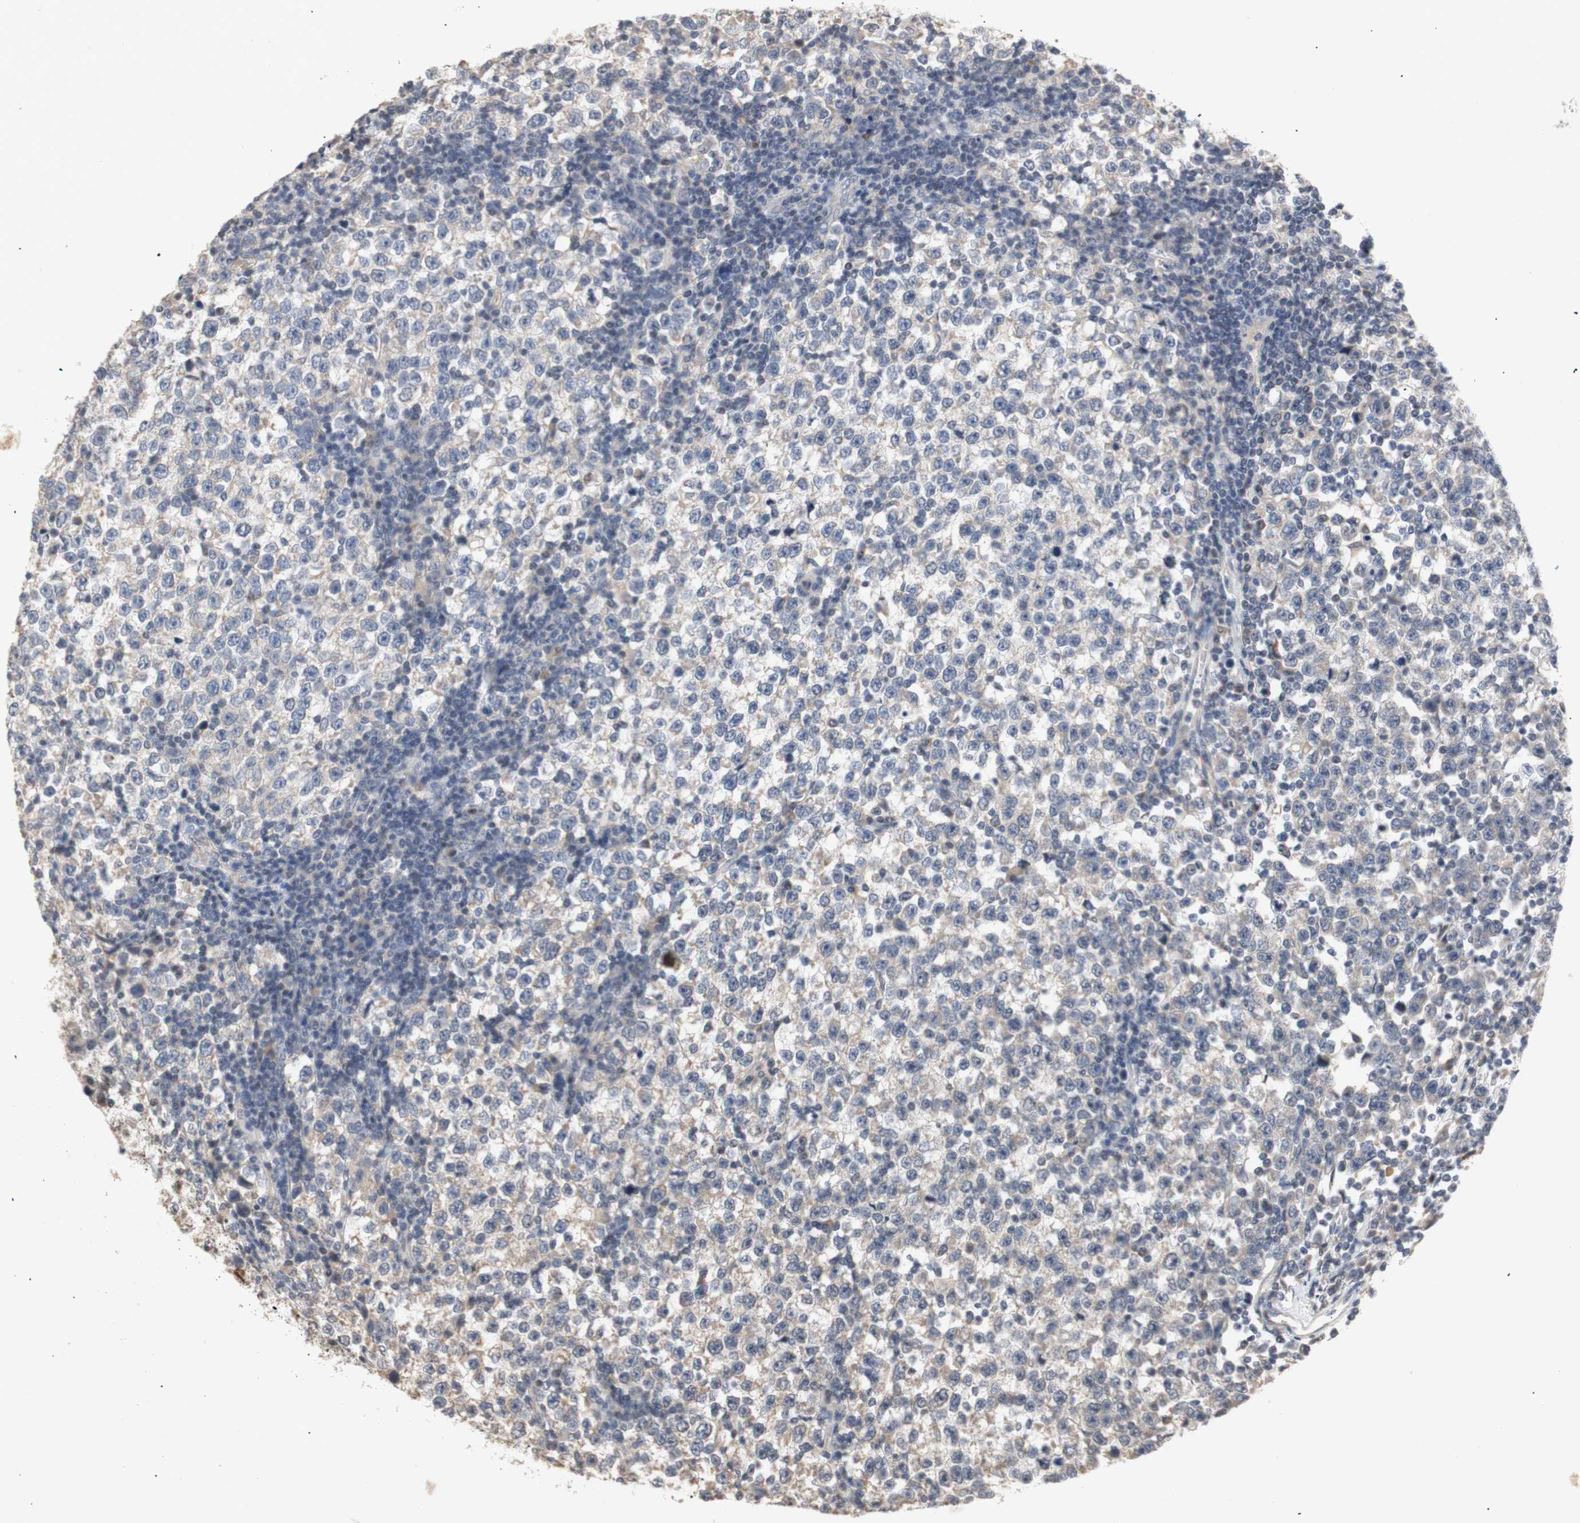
{"staining": {"intensity": "weak", "quantity": "25%-75%", "location": "cytoplasmic/membranous"}, "tissue": "testis cancer", "cell_type": "Tumor cells", "image_type": "cancer", "snomed": [{"axis": "morphology", "description": "Seminoma, NOS"}, {"axis": "topography", "description": "Testis"}], "caption": "A brown stain labels weak cytoplasmic/membranous staining of a protein in testis seminoma tumor cells. The staining was performed using DAB (3,3'-diaminobenzidine), with brown indicating positive protein expression. Nuclei are stained blue with hematoxylin.", "gene": "FOSB", "patient": {"sex": "male", "age": 43}}